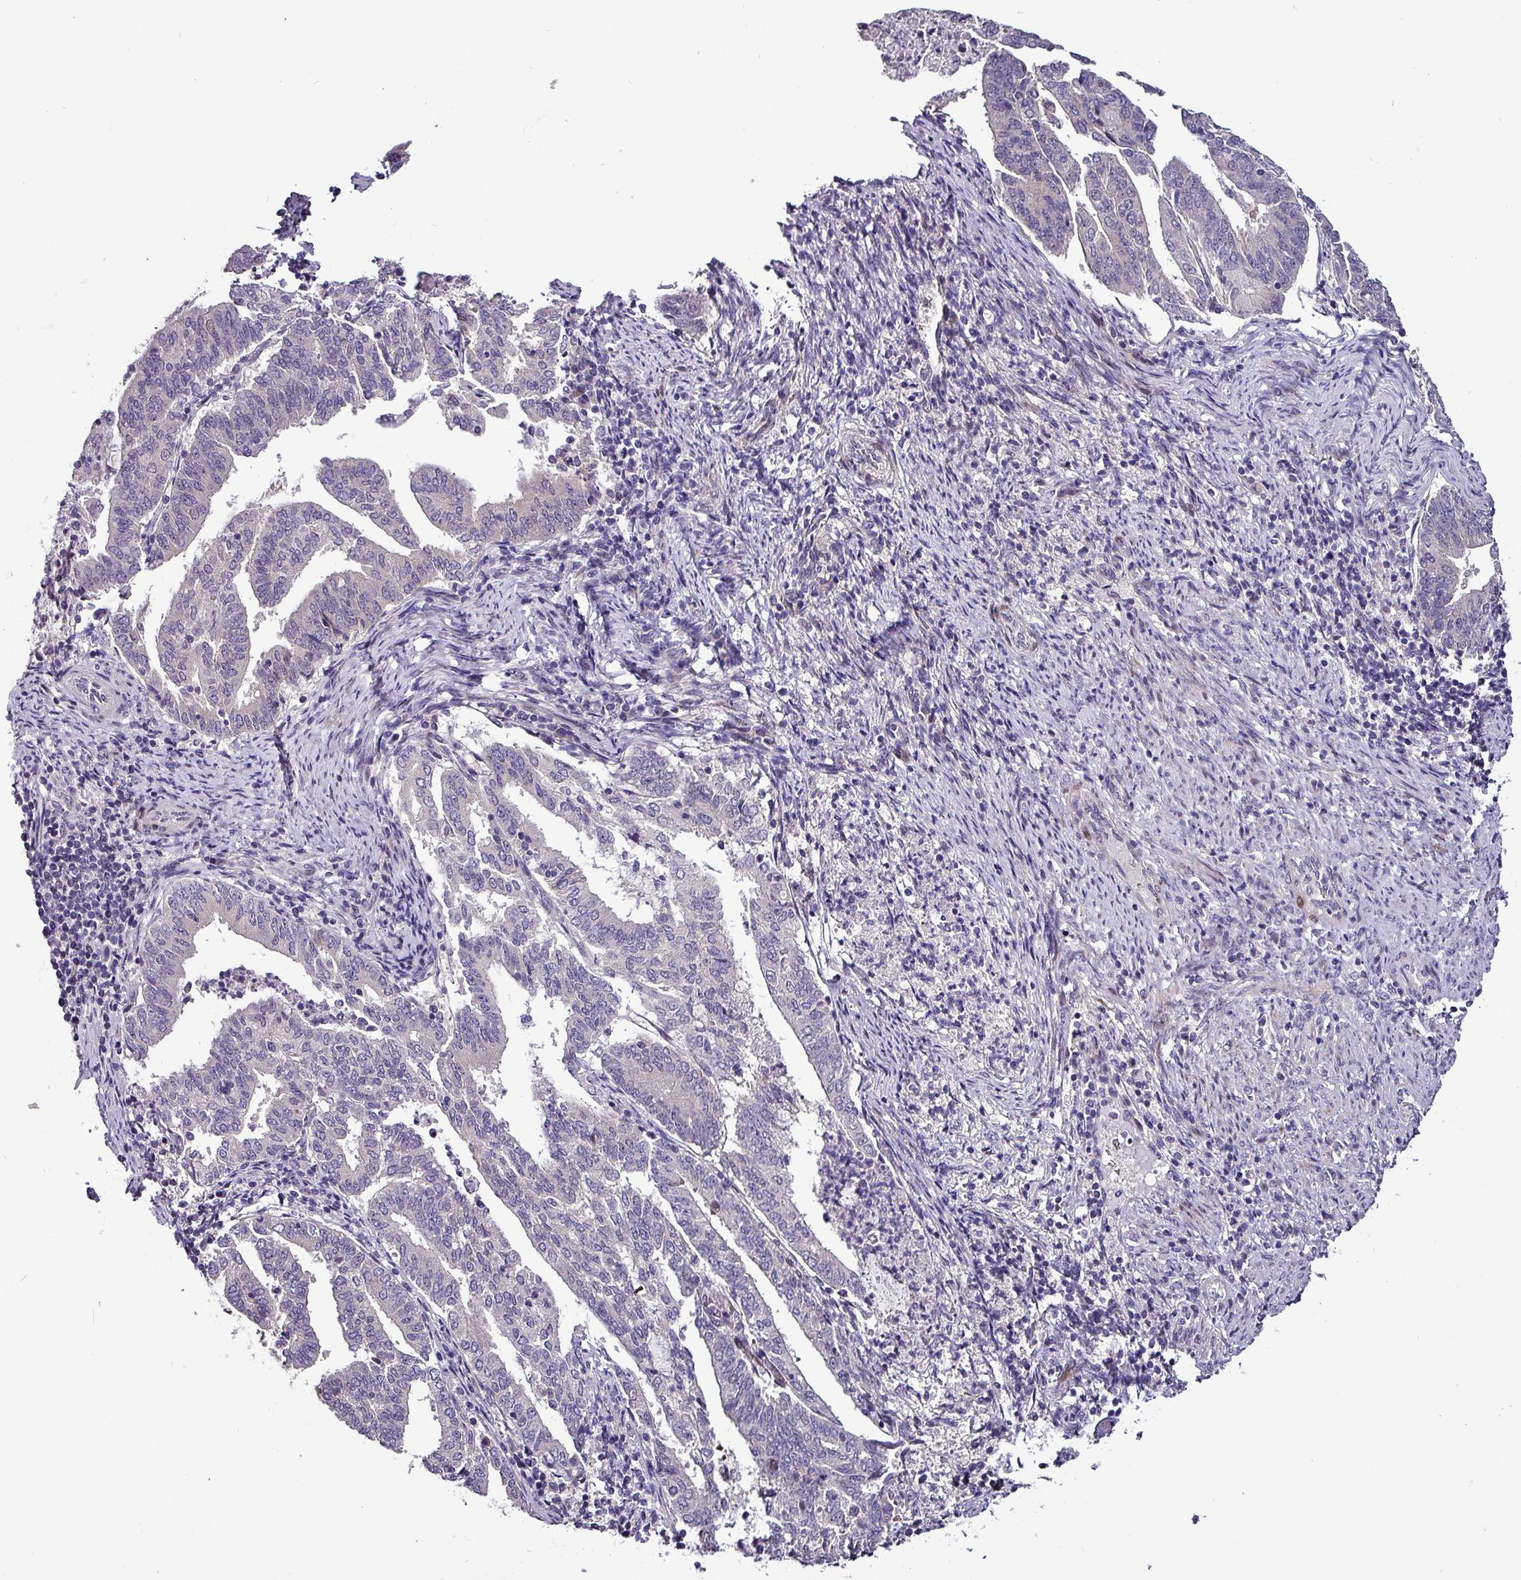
{"staining": {"intensity": "negative", "quantity": "none", "location": "none"}, "tissue": "endometrial cancer", "cell_type": "Tumor cells", "image_type": "cancer", "snomed": [{"axis": "morphology", "description": "Adenocarcinoma, NOS"}, {"axis": "topography", "description": "Endometrium"}], "caption": "Endometrial adenocarcinoma was stained to show a protein in brown. There is no significant positivity in tumor cells. Nuclei are stained in blue.", "gene": "GRAPL", "patient": {"sex": "female", "age": 80}}